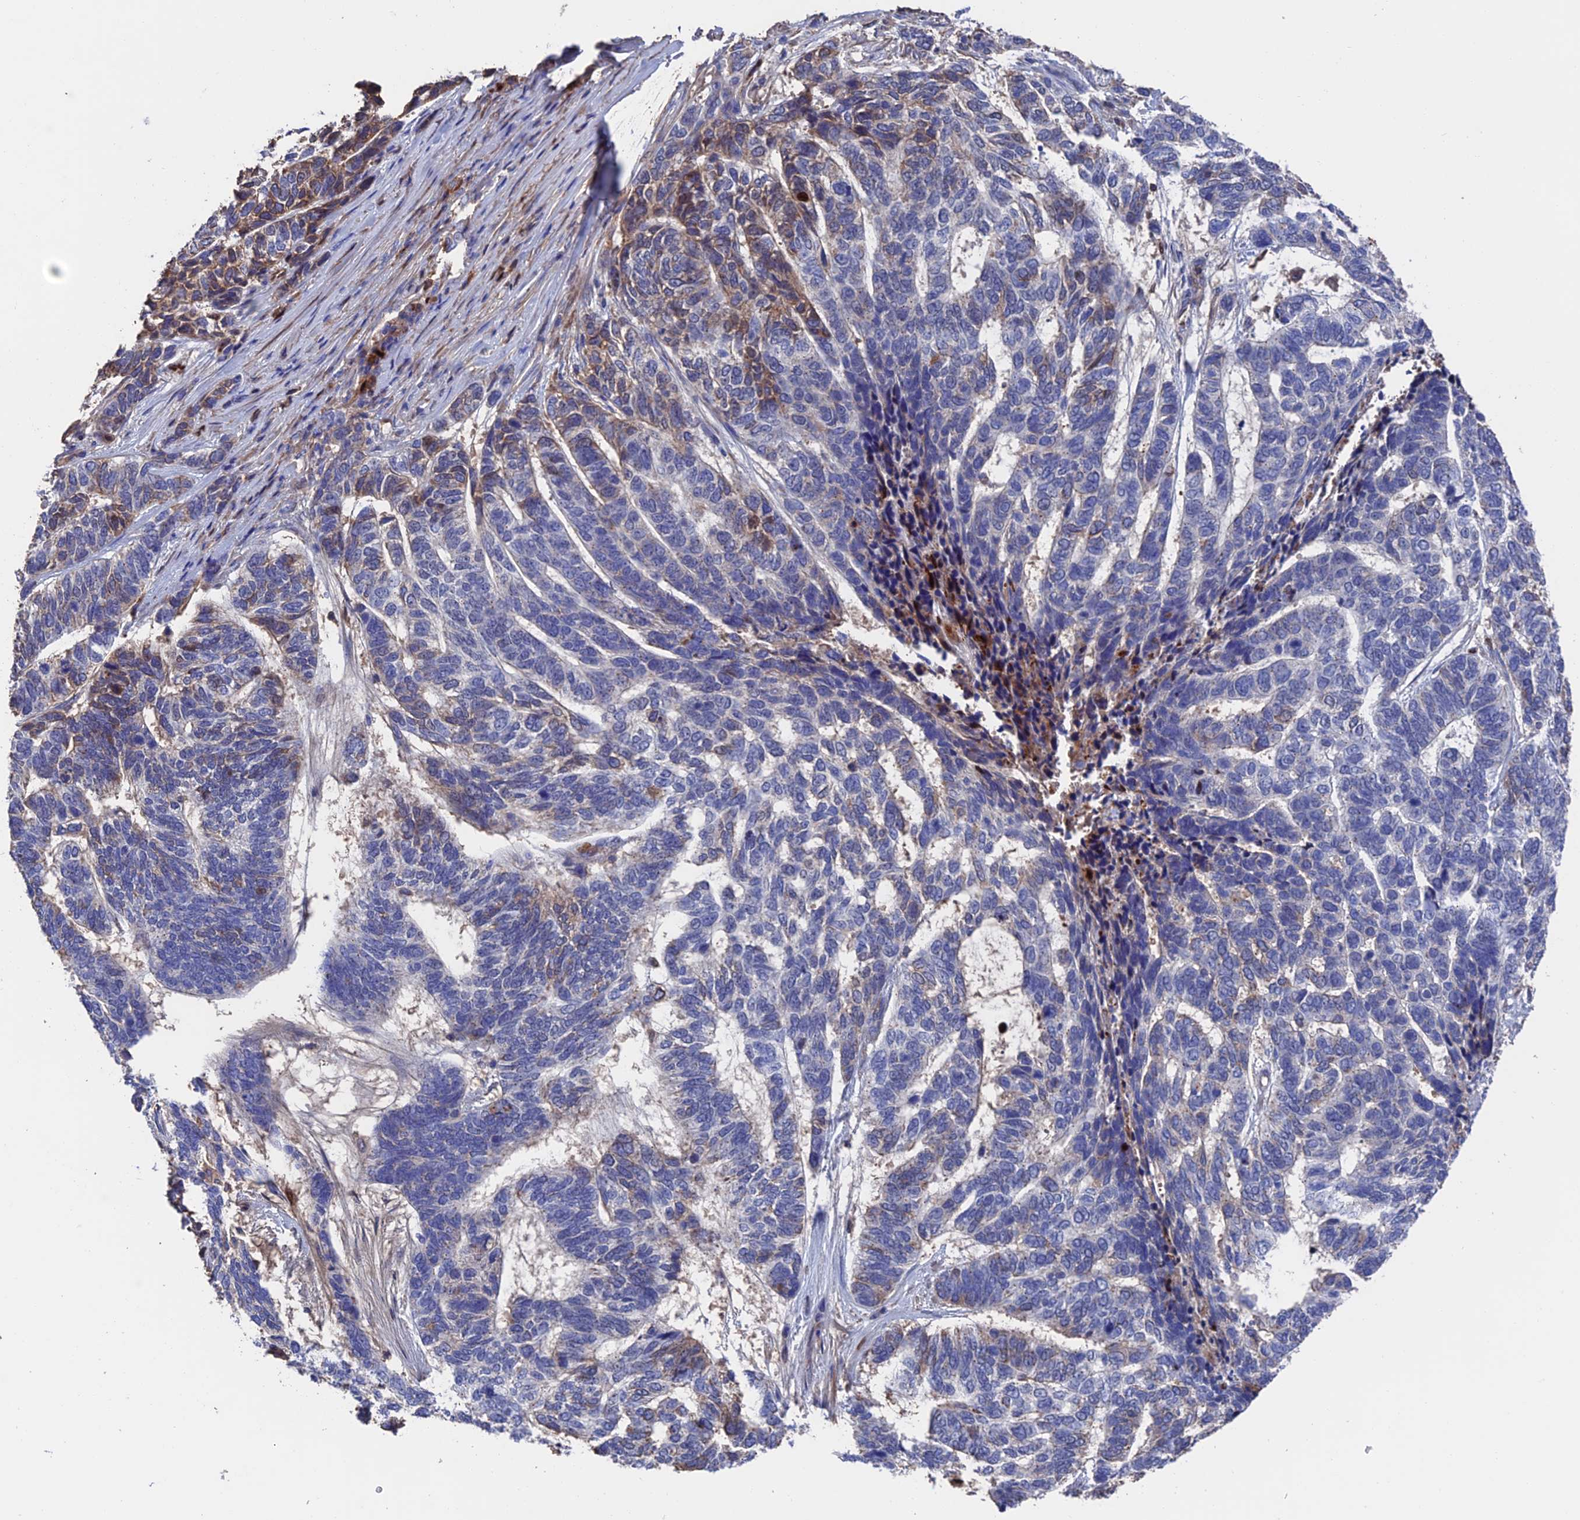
{"staining": {"intensity": "weak", "quantity": "<25%", "location": "cytoplasmic/membranous"}, "tissue": "skin cancer", "cell_type": "Tumor cells", "image_type": "cancer", "snomed": [{"axis": "morphology", "description": "Basal cell carcinoma"}, {"axis": "topography", "description": "Skin"}], "caption": "This is a image of immunohistochemistry (IHC) staining of skin cancer (basal cell carcinoma), which shows no positivity in tumor cells. Brightfield microscopy of immunohistochemistry (IHC) stained with DAB (3,3'-diaminobenzidine) (brown) and hematoxylin (blue), captured at high magnification.", "gene": "HPF1", "patient": {"sex": "female", "age": 65}}